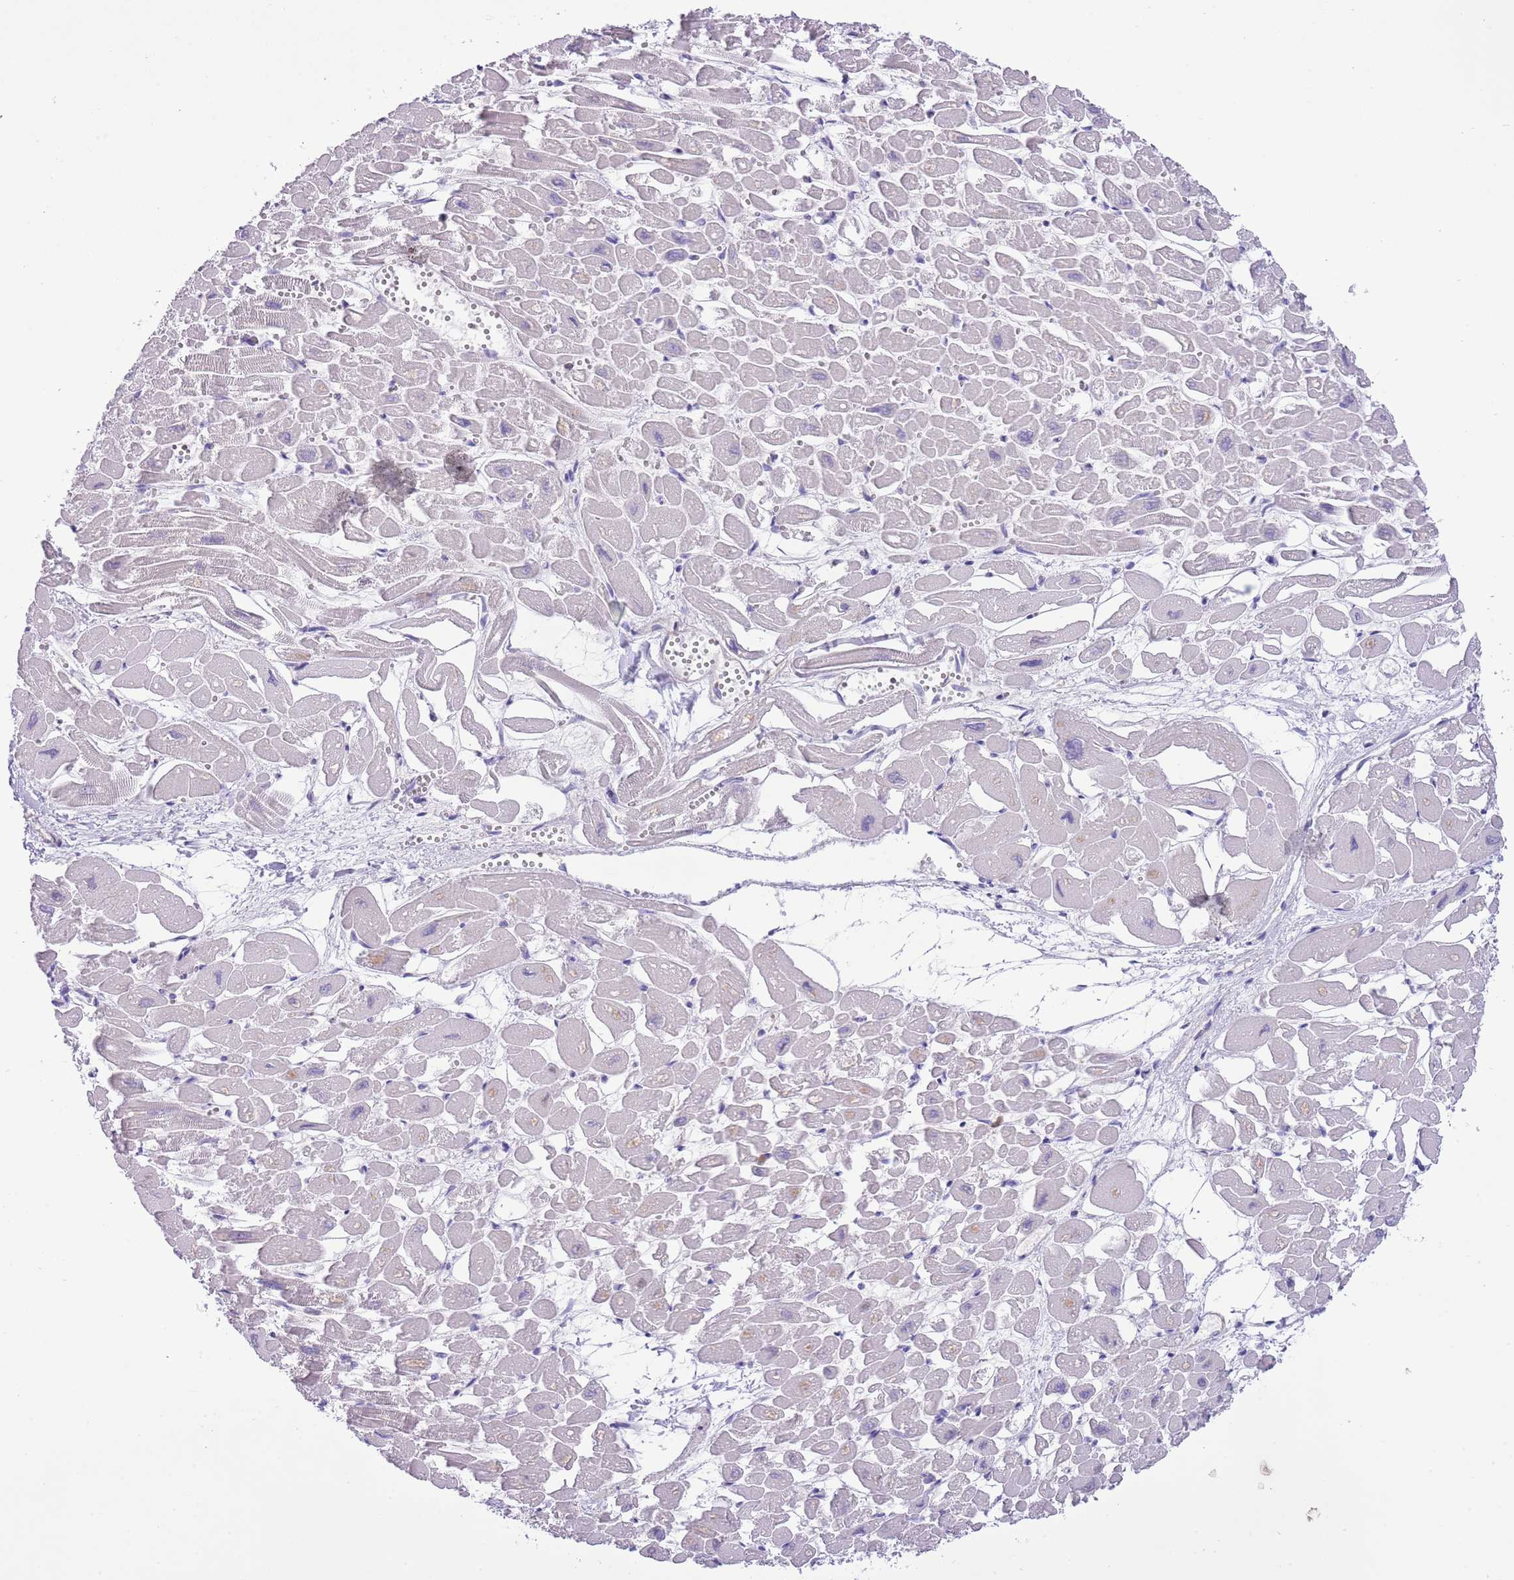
{"staining": {"intensity": "weak", "quantity": "<25%", "location": "cytoplasmic/membranous"}, "tissue": "heart muscle", "cell_type": "Cardiomyocytes", "image_type": "normal", "snomed": [{"axis": "morphology", "description": "Normal tissue, NOS"}, {"axis": "topography", "description": "Heart"}], "caption": "DAB (3,3'-diaminobenzidine) immunohistochemical staining of normal human heart muscle displays no significant staining in cardiomyocytes. (DAB immunohistochemistry, high magnification).", "gene": "CLEC2A", "patient": {"sex": "male", "age": 54}}